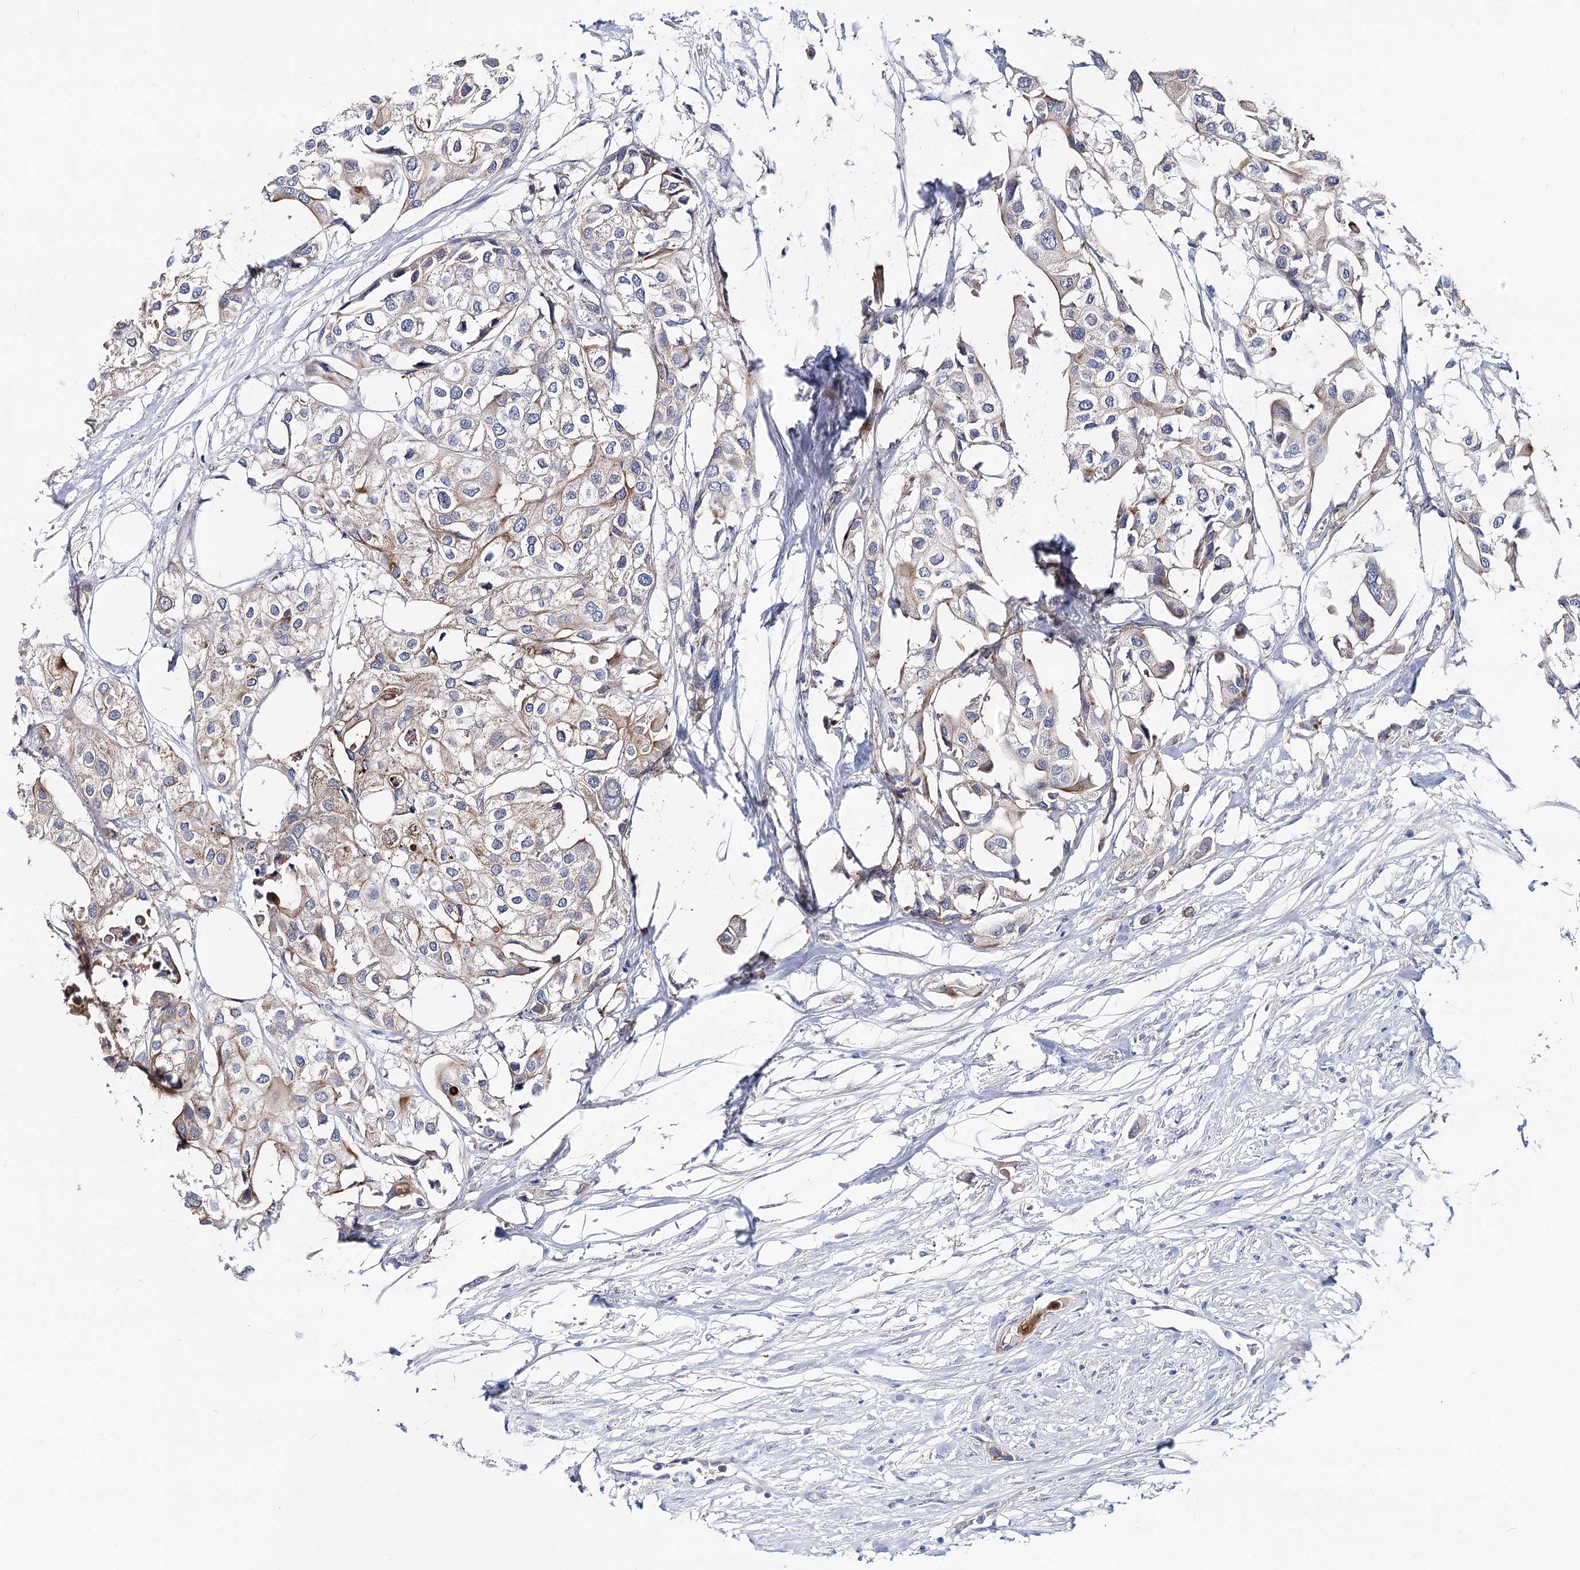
{"staining": {"intensity": "negative", "quantity": "none", "location": "none"}, "tissue": "urothelial cancer", "cell_type": "Tumor cells", "image_type": "cancer", "snomed": [{"axis": "morphology", "description": "Urothelial carcinoma, High grade"}, {"axis": "topography", "description": "Urinary bladder"}], "caption": "A photomicrograph of urothelial cancer stained for a protein shows no brown staining in tumor cells.", "gene": "UGP2", "patient": {"sex": "male", "age": 64}}